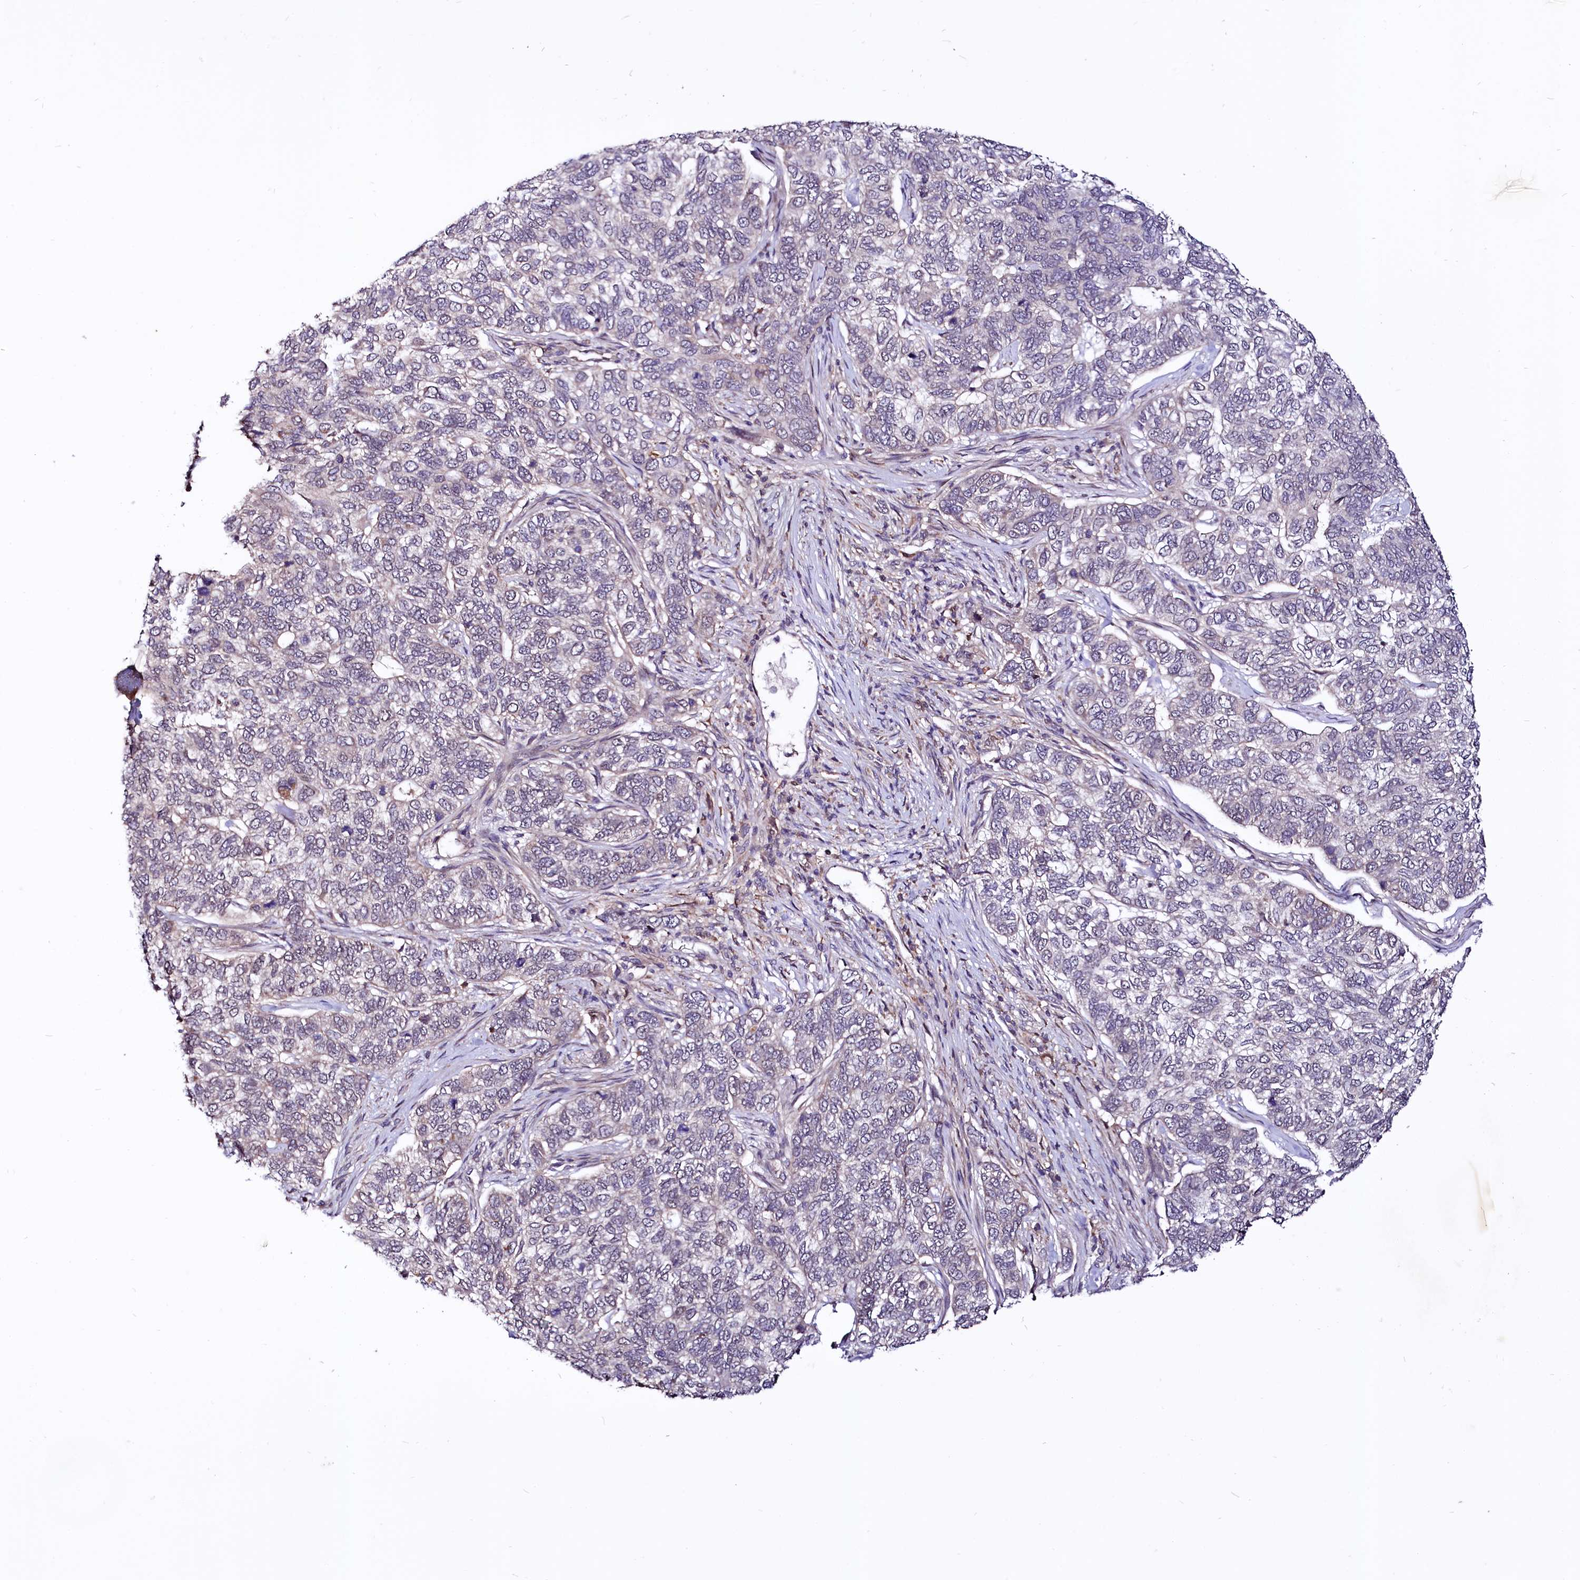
{"staining": {"intensity": "negative", "quantity": "none", "location": "none"}, "tissue": "skin cancer", "cell_type": "Tumor cells", "image_type": "cancer", "snomed": [{"axis": "morphology", "description": "Basal cell carcinoma"}, {"axis": "topography", "description": "Skin"}], "caption": "This is an immunohistochemistry (IHC) image of skin cancer (basal cell carcinoma). There is no positivity in tumor cells.", "gene": "UBE3A", "patient": {"sex": "female", "age": 65}}